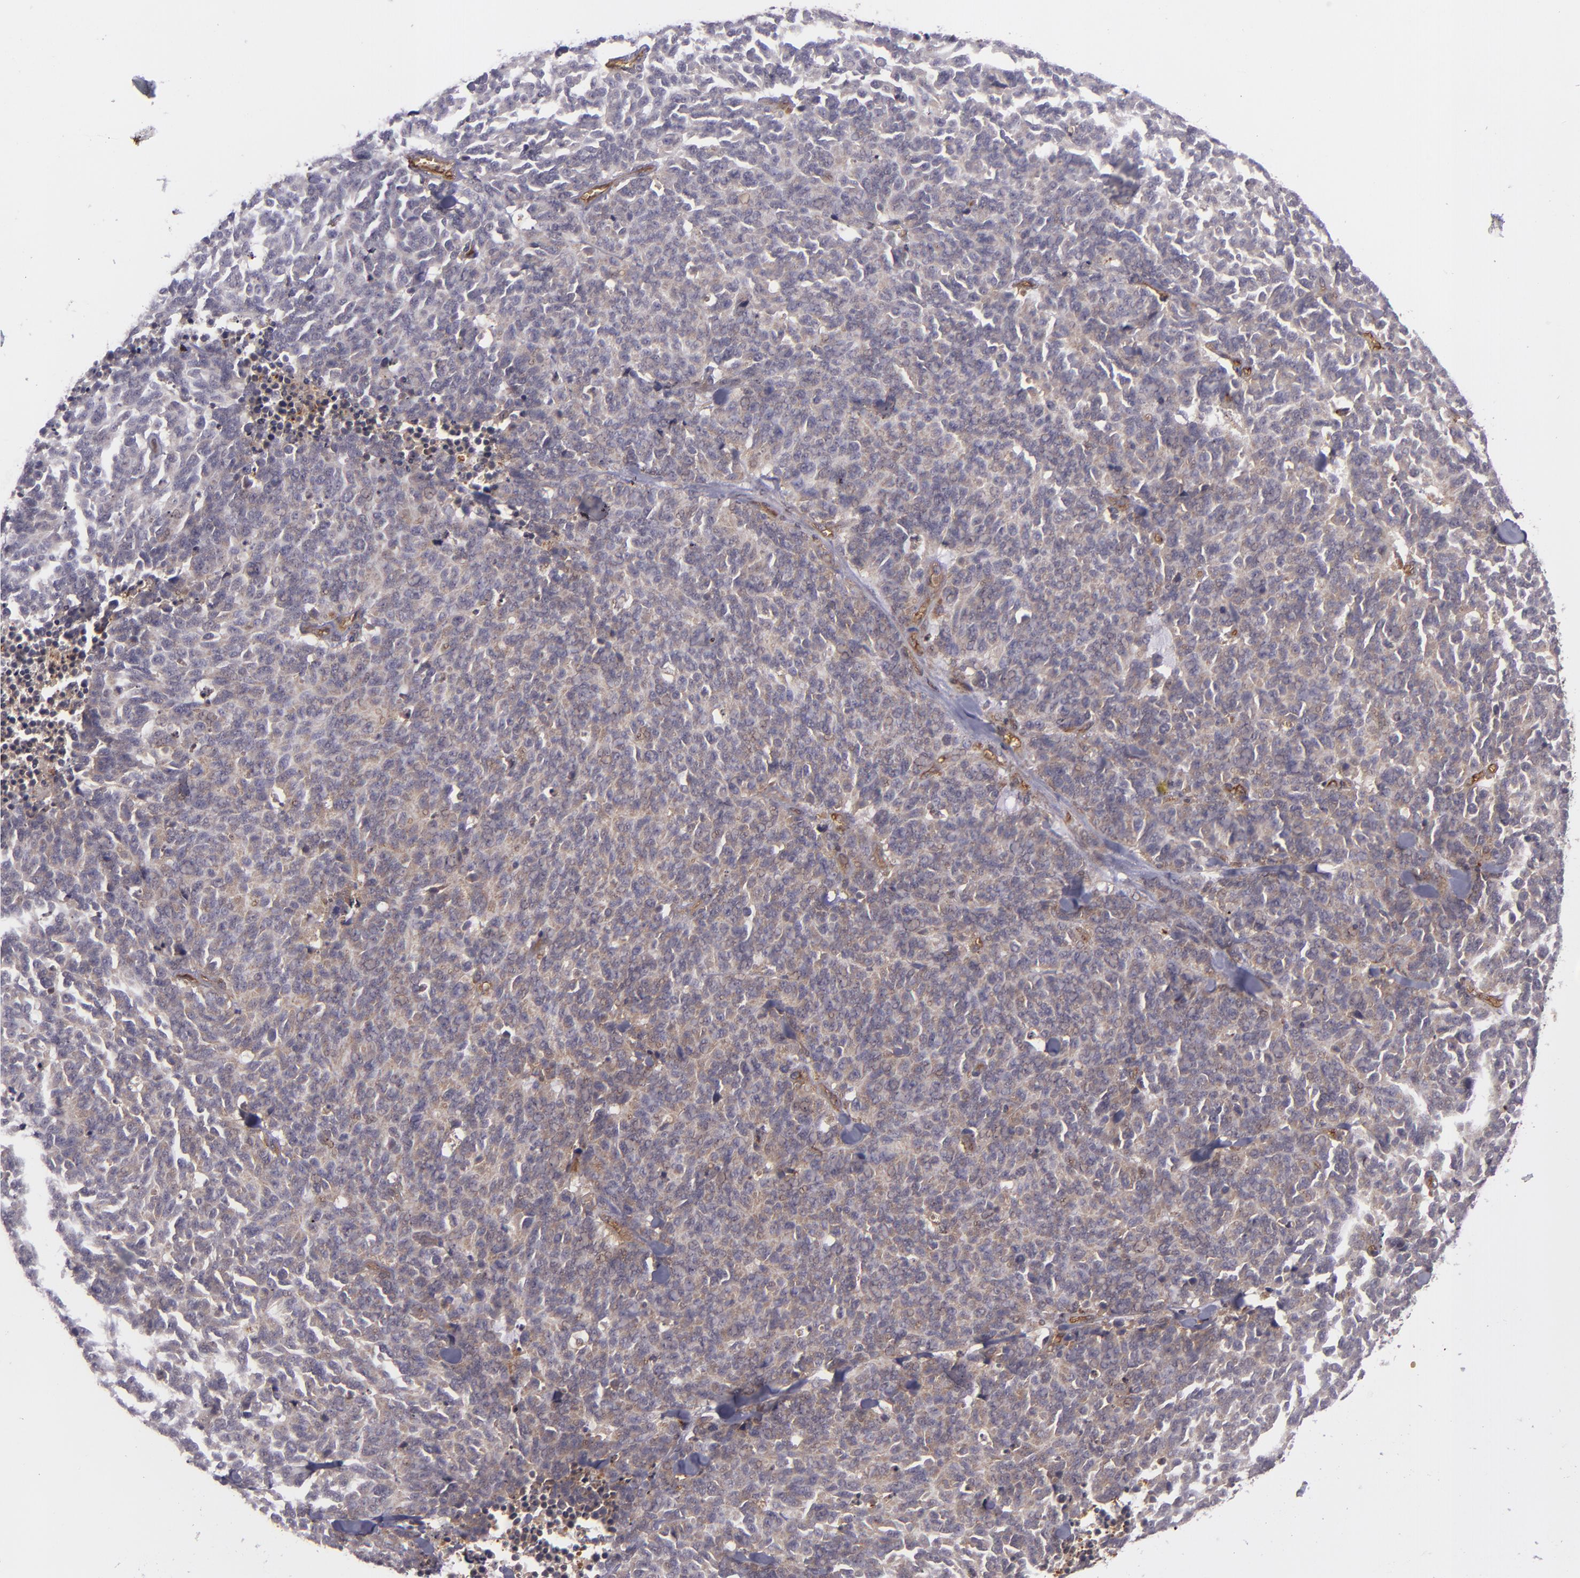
{"staining": {"intensity": "moderate", "quantity": ">75%", "location": "cytoplasmic/membranous"}, "tissue": "lung cancer", "cell_type": "Tumor cells", "image_type": "cancer", "snomed": [{"axis": "morphology", "description": "Neoplasm, malignant, NOS"}, {"axis": "topography", "description": "Lung"}], "caption": "Lung cancer (neoplasm (malignant)) stained with a protein marker demonstrates moderate staining in tumor cells.", "gene": "ACE", "patient": {"sex": "female", "age": 58}}